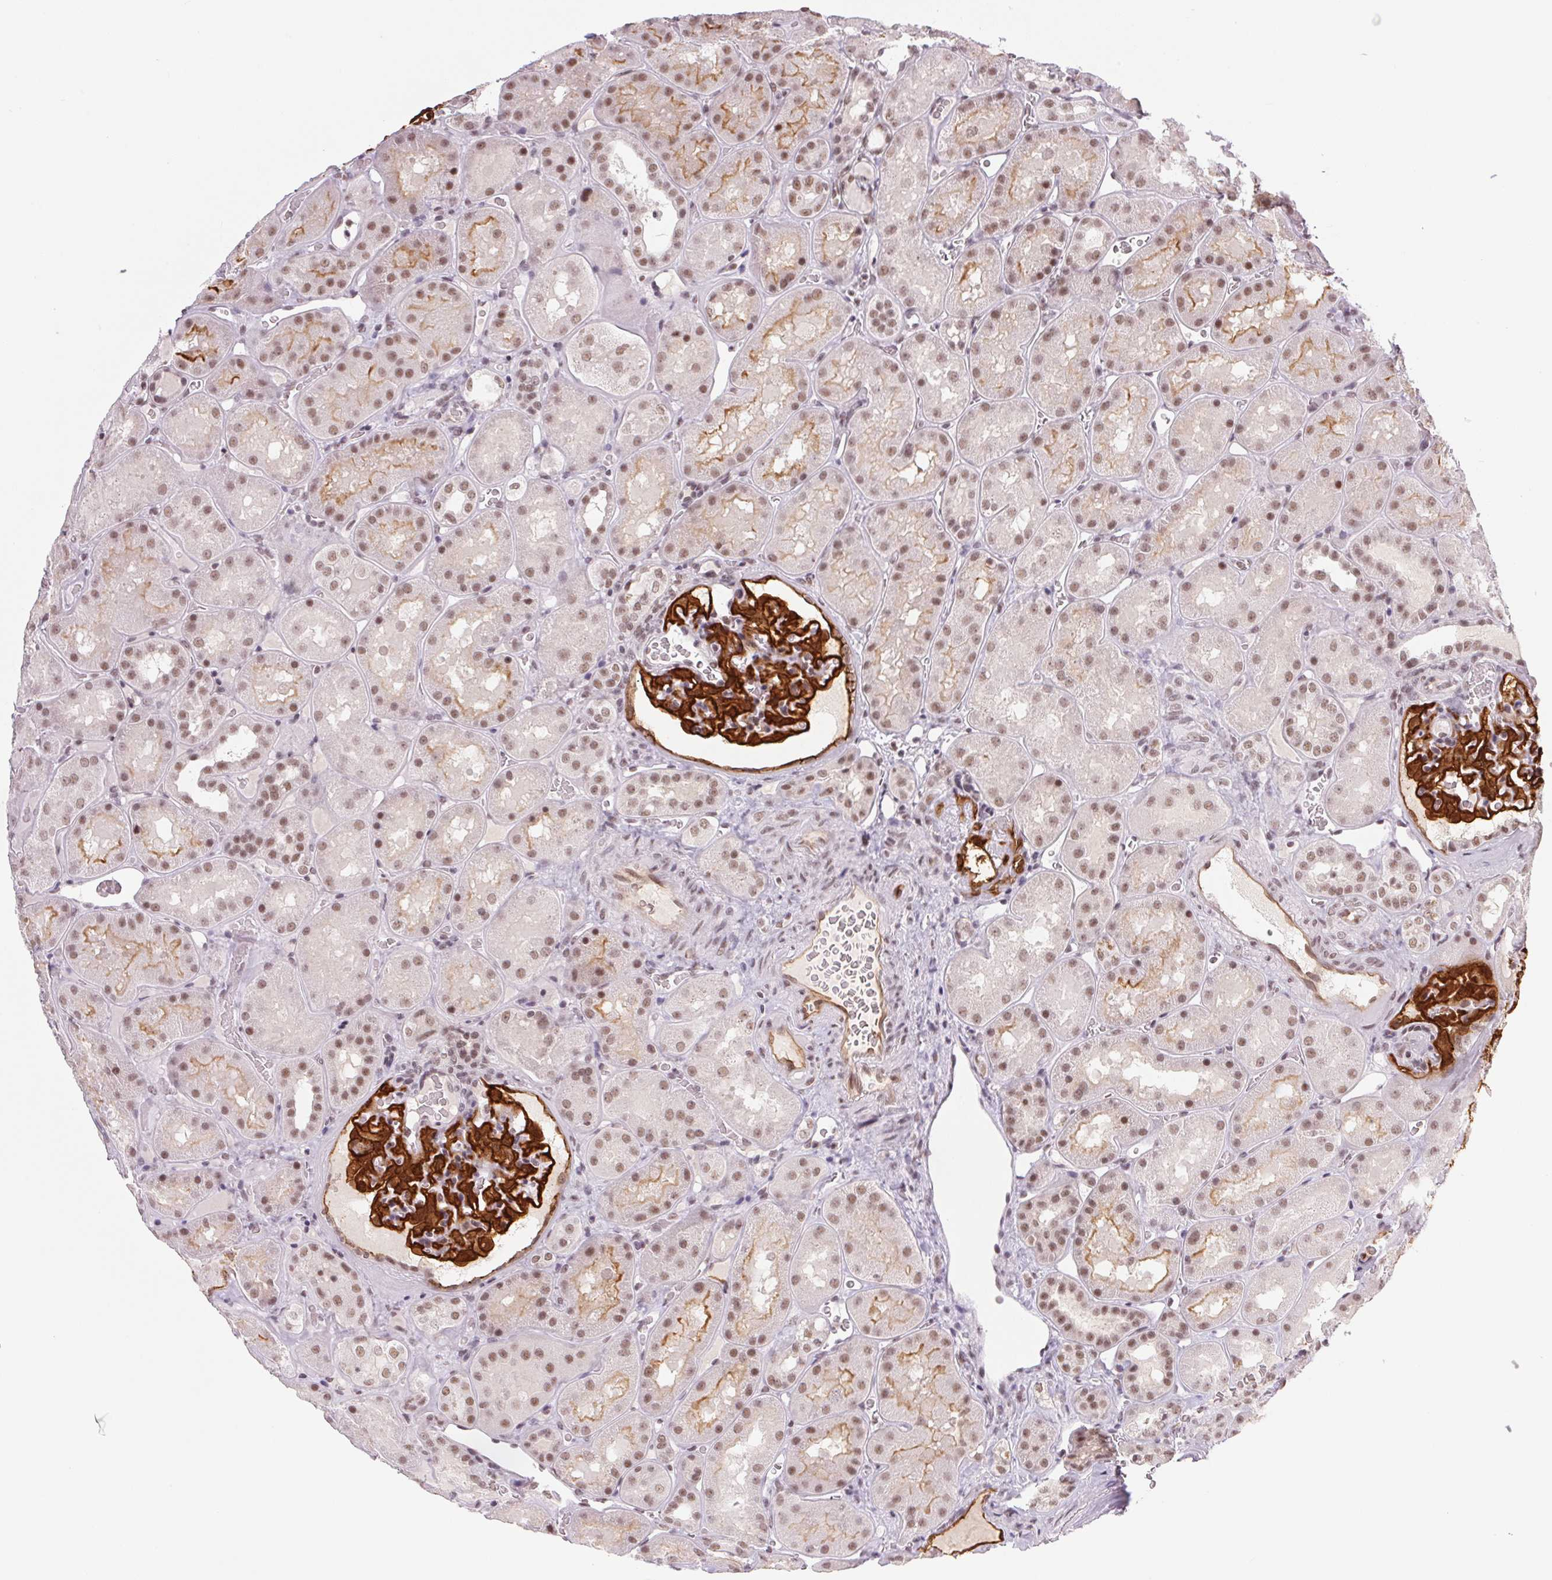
{"staining": {"intensity": "strong", "quantity": ">75%", "location": "cytoplasmic/membranous,nuclear"}, "tissue": "kidney", "cell_type": "Cells in glomeruli", "image_type": "normal", "snomed": [{"axis": "morphology", "description": "Normal tissue, NOS"}, {"axis": "topography", "description": "Kidney"}], "caption": "Immunohistochemistry staining of benign kidney, which shows high levels of strong cytoplasmic/membranous,nuclear positivity in approximately >75% of cells in glomeruli indicating strong cytoplasmic/membranous,nuclear protein positivity. The staining was performed using DAB (3,3'-diaminobenzidine) (brown) for protein detection and nuclei were counterstained in hematoxylin (blue).", "gene": "SRSF7", "patient": {"sex": "male", "age": 73}}